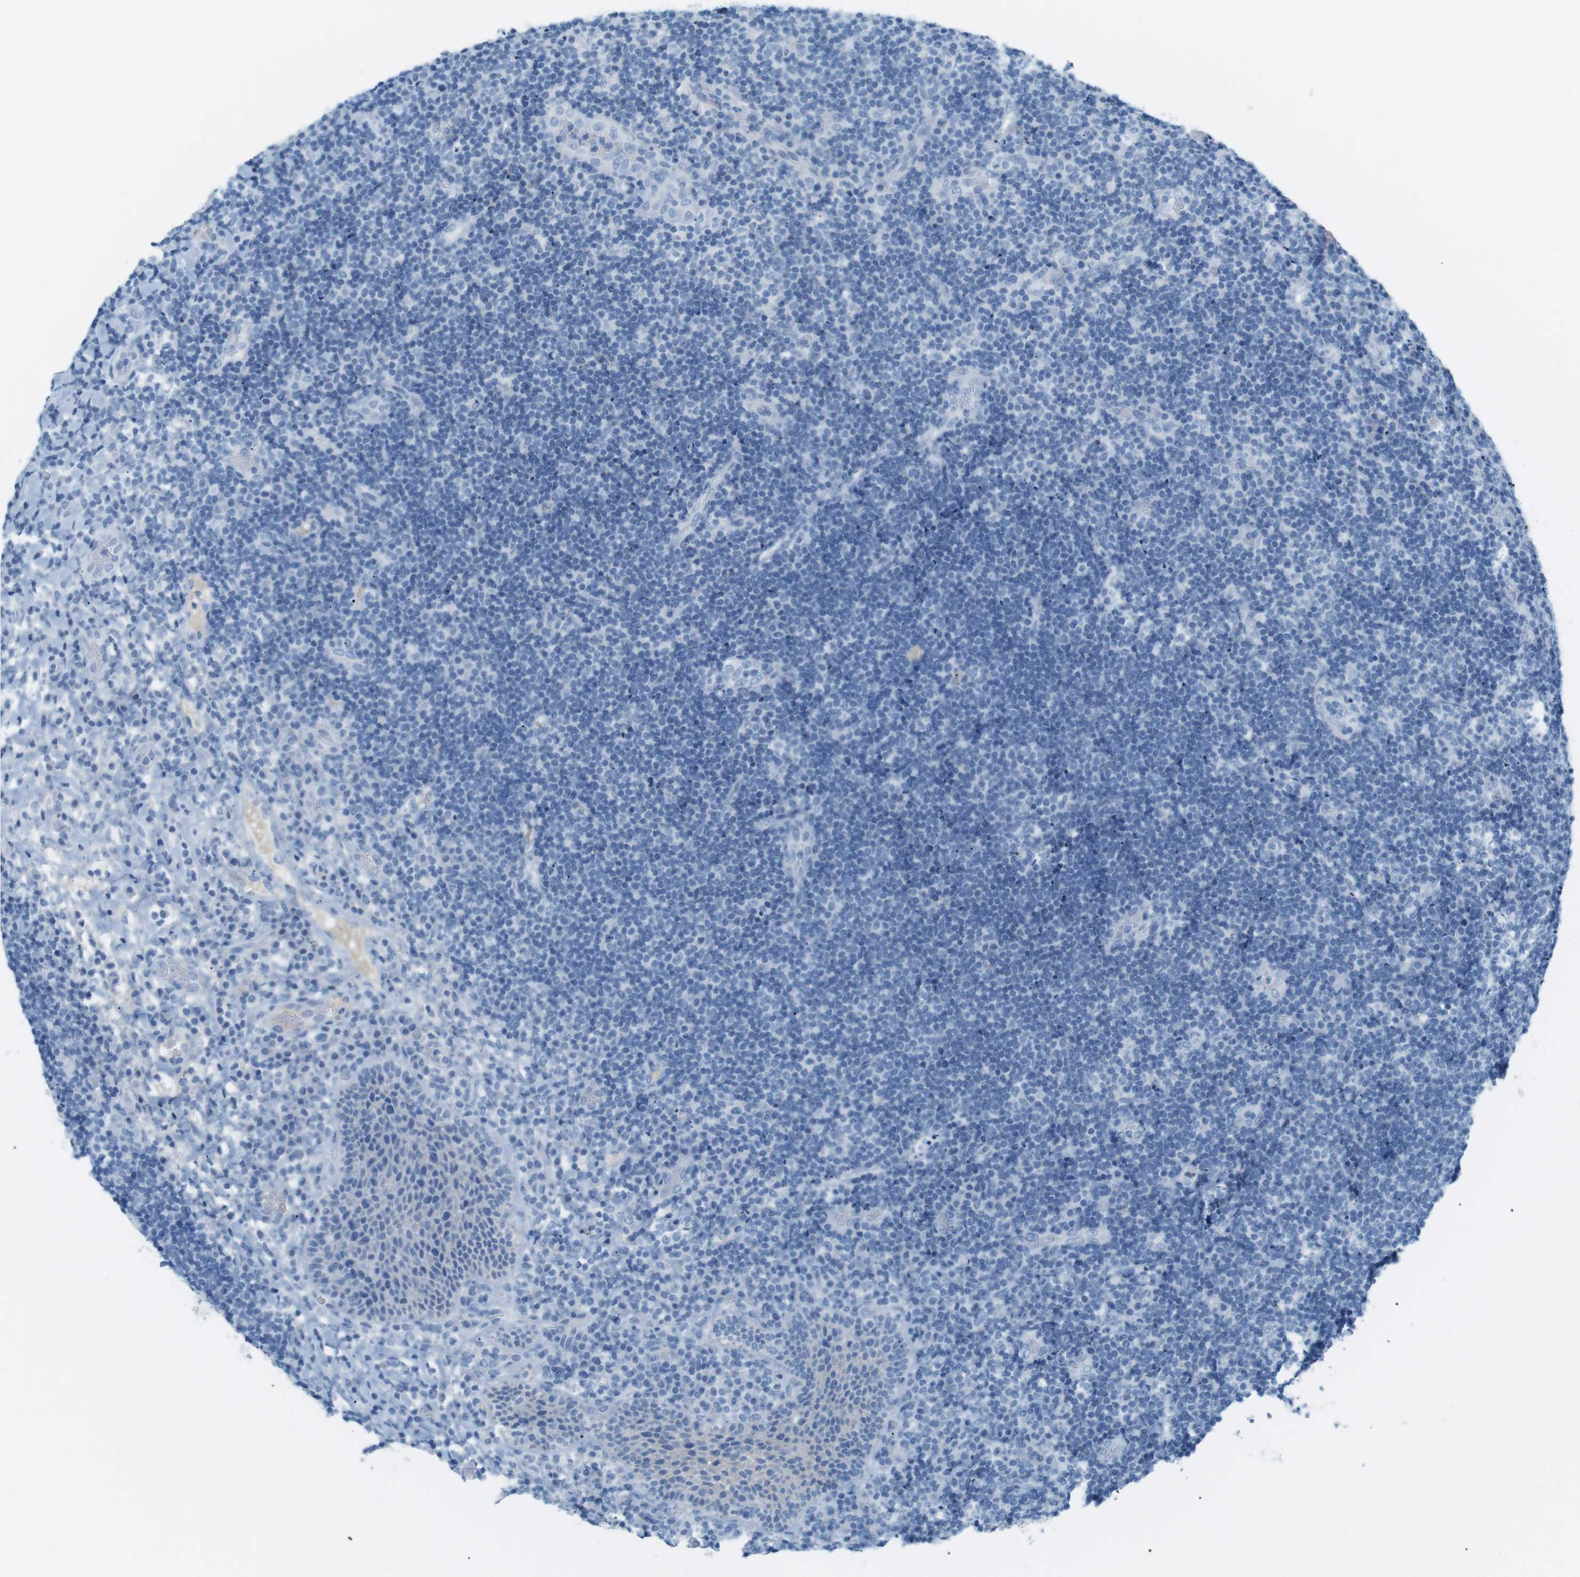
{"staining": {"intensity": "negative", "quantity": "none", "location": "none"}, "tissue": "lymphoma", "cell_type": "Tumor cells", "image_type": "cancer", "snomed": [{"axis": "morphology", "description": "Malignant lymphoma, non-Hodgkin's type, High grade"}, {"axis": "topography", "description": "Tonsil"}], "caption": "High magnification brightfield microscopy of high-grade malignant lymphoma, non-Hodgkin's type stained with DAB (3,3'-diaminobenzidine) (brown) and counterstained with hematoxylin (blue): tumor cells show no significant positivity.", "gene": "AZGP1", "patient": {"sex": "female", "age": 36}}